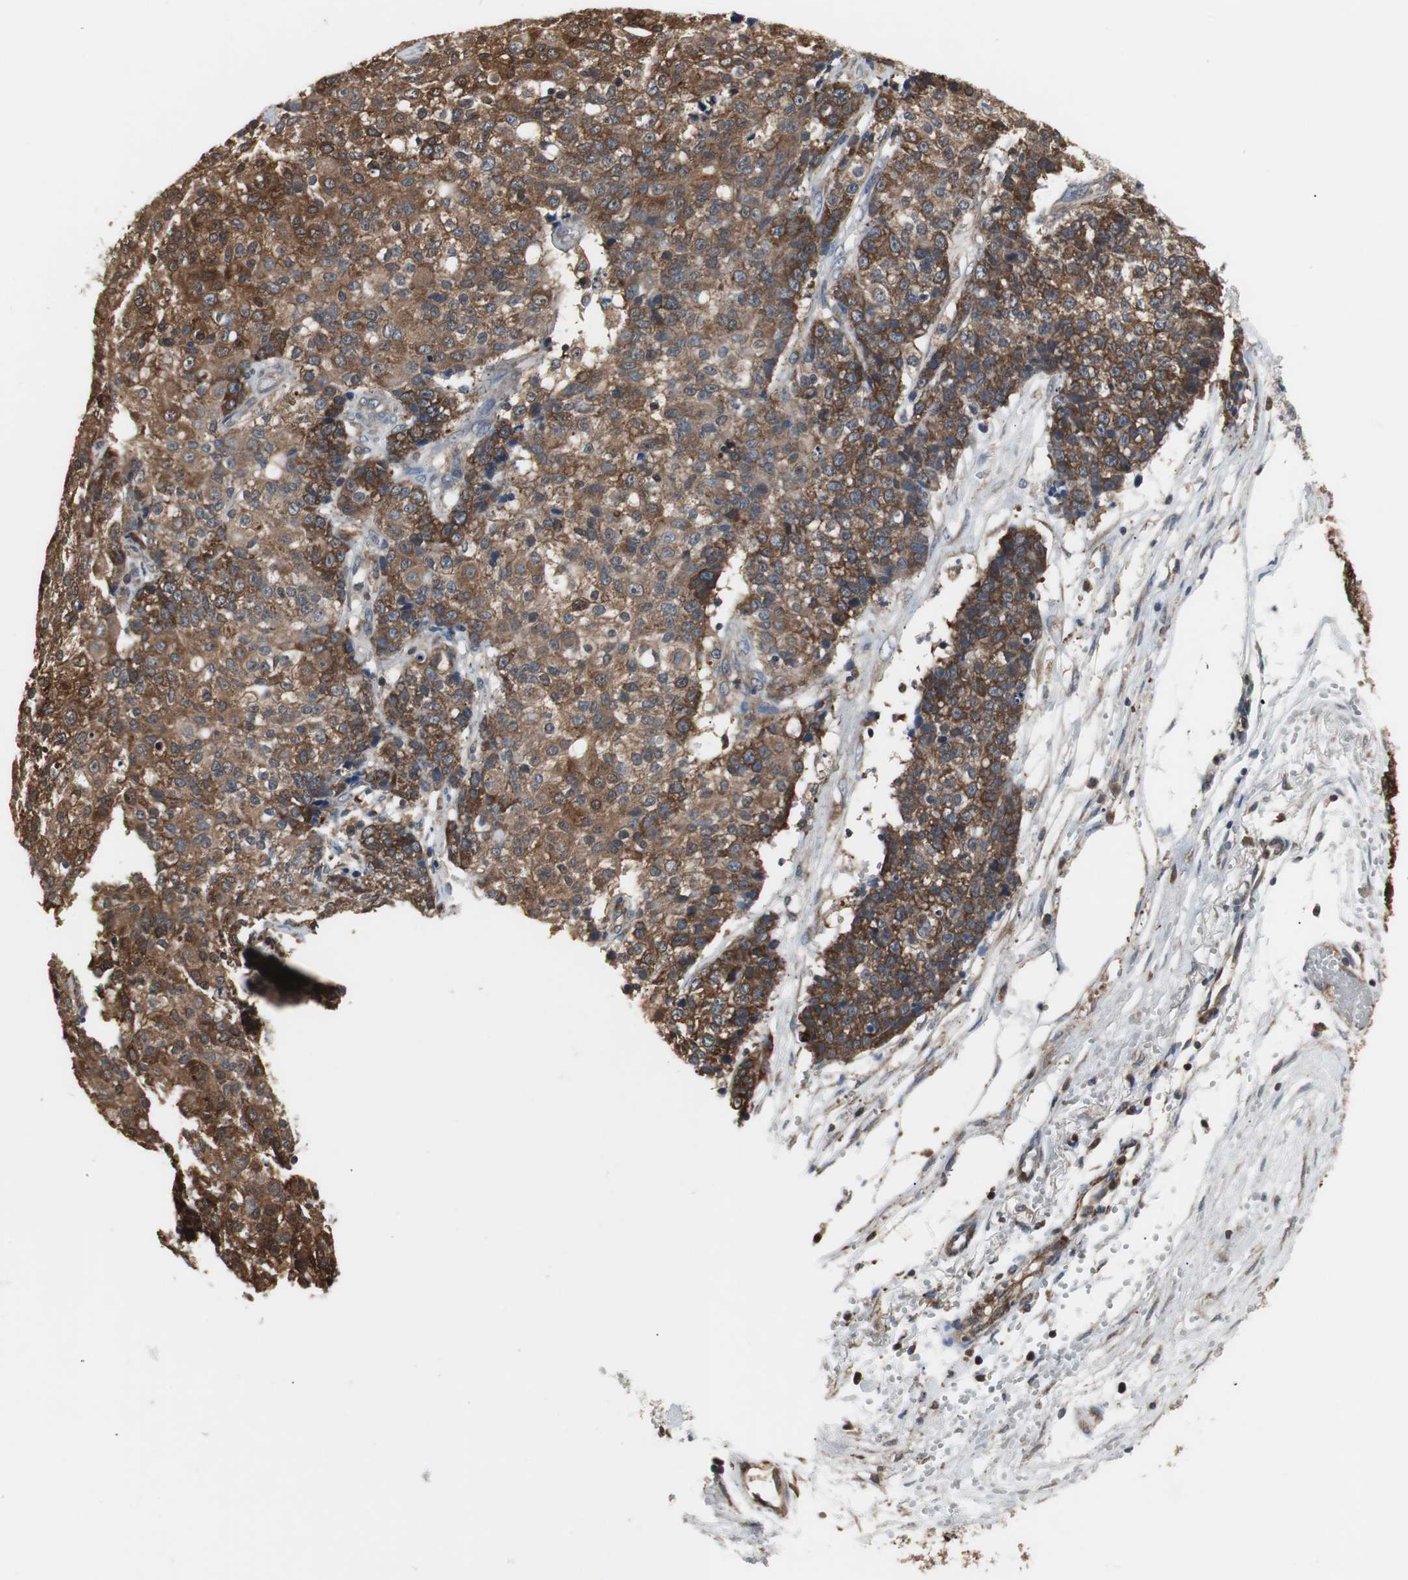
{"staining": {"intensity": "strong", "quantity": ">75%", "location": "cytoplasmic/membranous"}, "tissue": "ovarian cancer", "cell_type": "Tumor cells", "image_type": "cancer", "snomed": [{"axis": "morphology", "description": "Carcinoma, endometroid"}, {"axis": "topography", "description": "Ovary"}], "caption": "Tumor cells exhibit strong cytoplasmic/membranous expression in about >75% of cells in ovarian cancer (endometroid carcinoma). The staining was performed using DAB (3,3'-diaminobenzidine) to visualize the protein expression in brown, while the nuclei were stained in blue with hematoxylin (Magnification: 20x).", "gene": "ZSCAN22", "patient": {"sex": "female", "age": 42}}